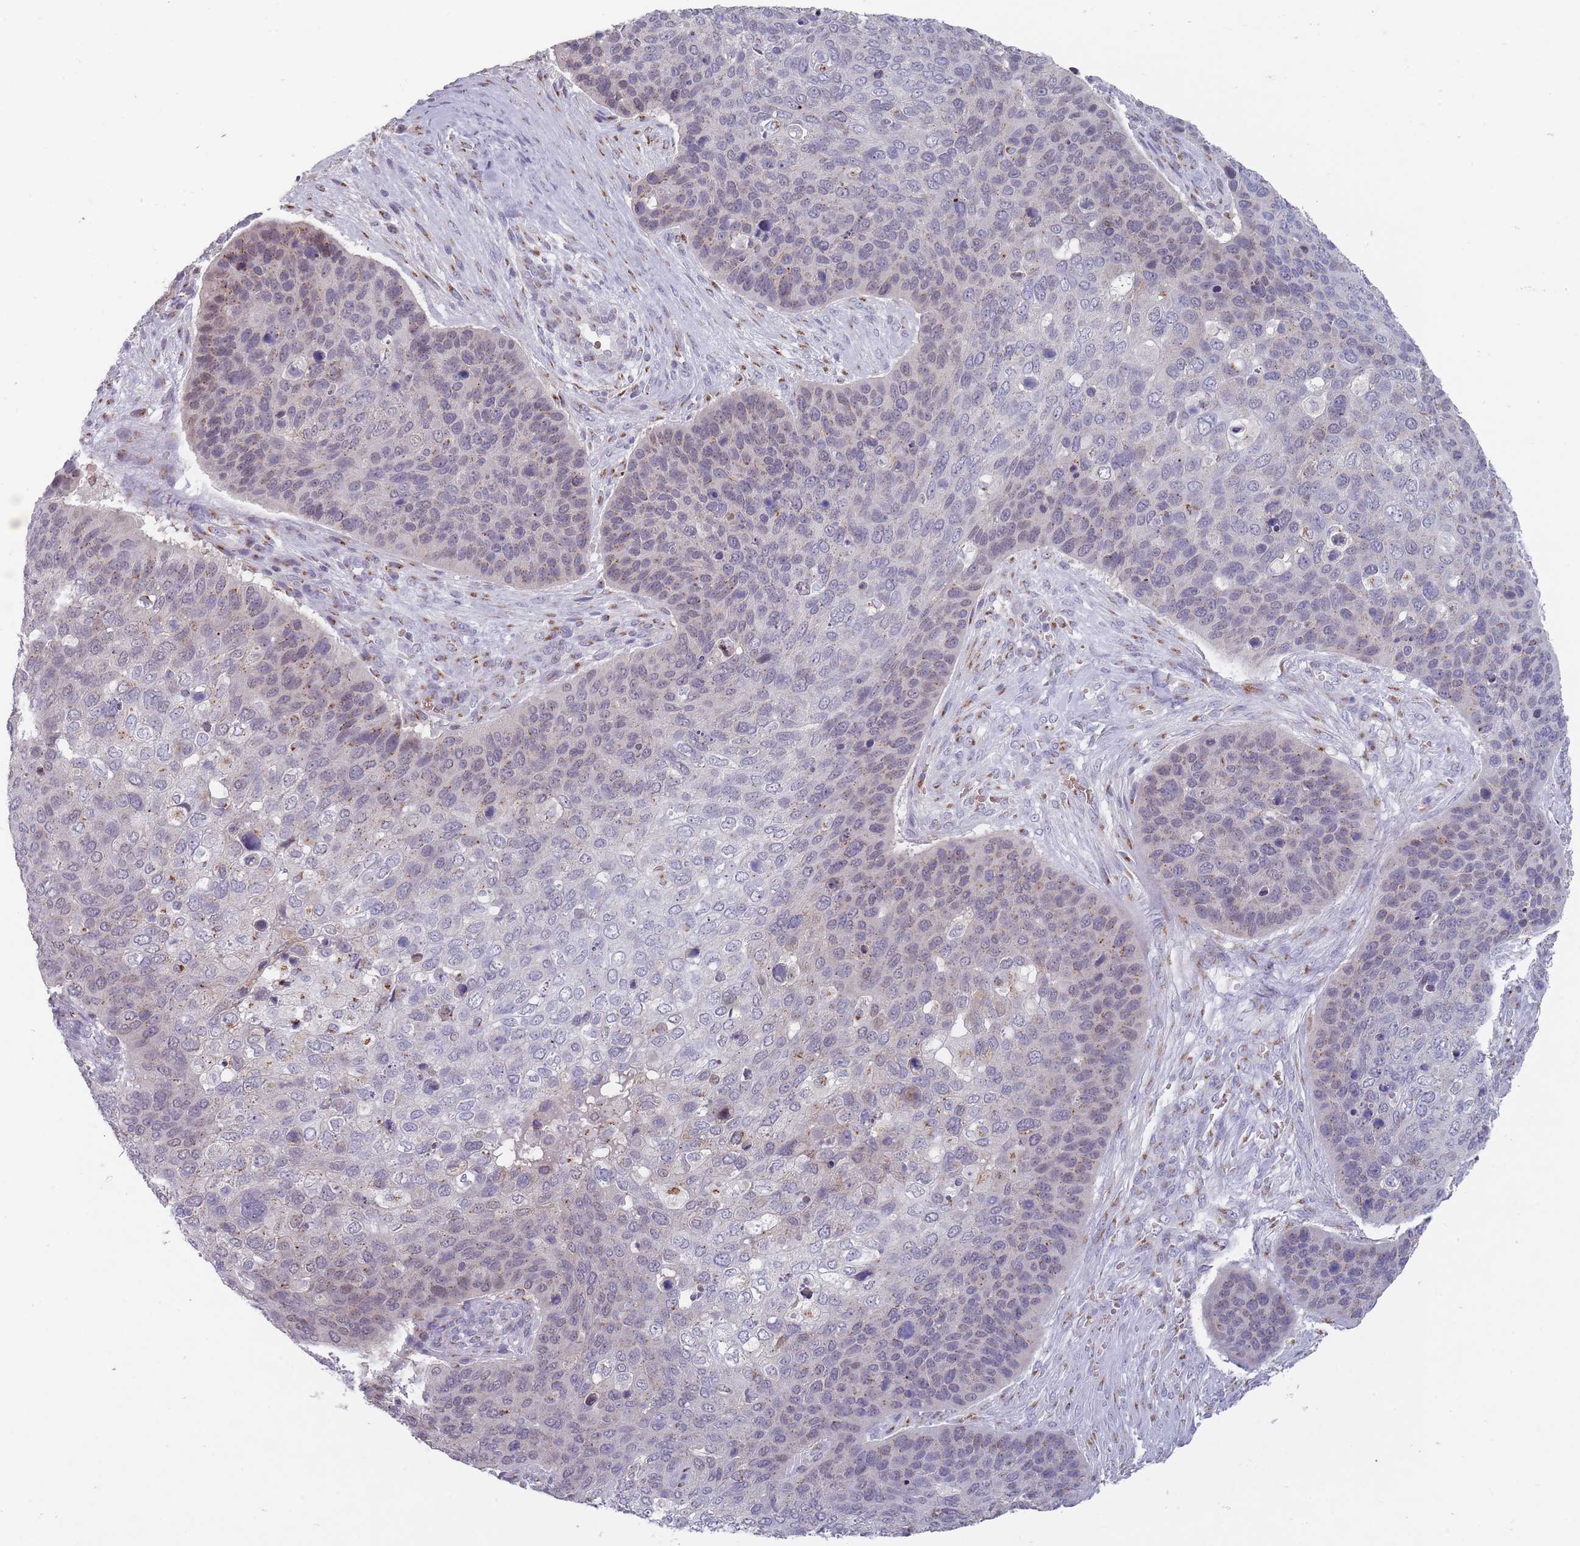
{"staining": {"intensity": "weak", "quantity": "<25%", "location": "cytoplasmic/membranous"}, "tissue": "skin cancer", "cell_type": "Tumor cells", "image_type": "cancer", "snomed": [{"axis": "morphology", "description": "Basal cell carcinoma"}, {"axis": "topography", "description": "Skin"}], "caption": "Immunohistochemistry (IHC) histopathology image of human skin cancer stained for a protein (brown), which displays no positivity in tumor cells.", "gene": "MAN1B1", "patient": {"sex": "female", "age": 74}}